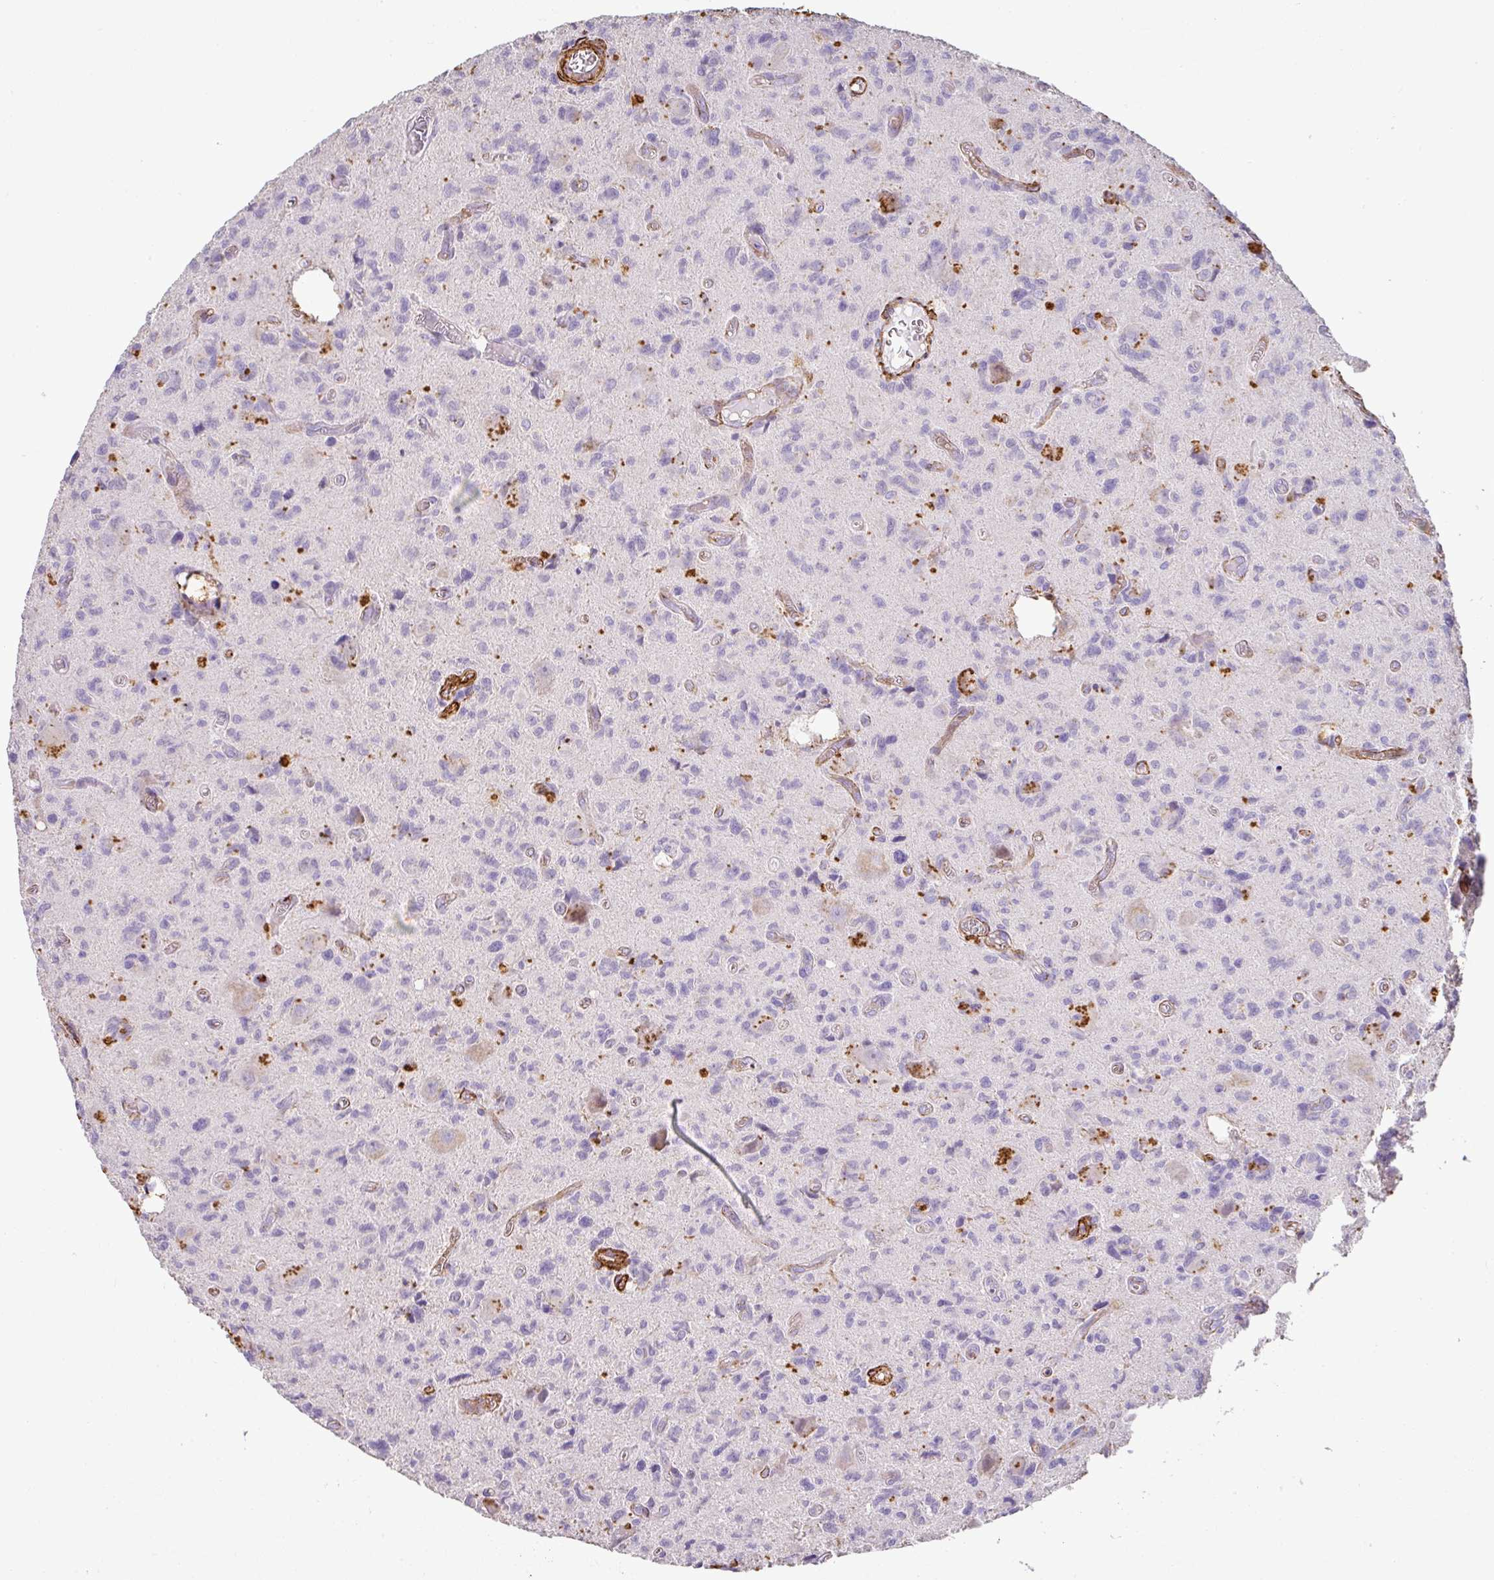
{"staining": {"intensity": "negative", "quantity": "none", "location": "none"}, "tissue": "glioma", "cell_type": "Tumor cells", "image_type": "cancer", "snomed": [{"axis": "morphology", "description": "Glioma, malignant, High grade"}, {"axis": "topography", "description": "Brain"}], "caption": "Immunohistochemistry histopathology image of neoplastic tissue: glioma stained with DAB exhibits no significant protein expression in tumor cells. Brightfield microscopy of IHC stained with DAB (brown) and hematoxylin (blue), captured at high magnification.", "gene": "SLC25A17", "patient": {"sex": "male", "age": 76}}